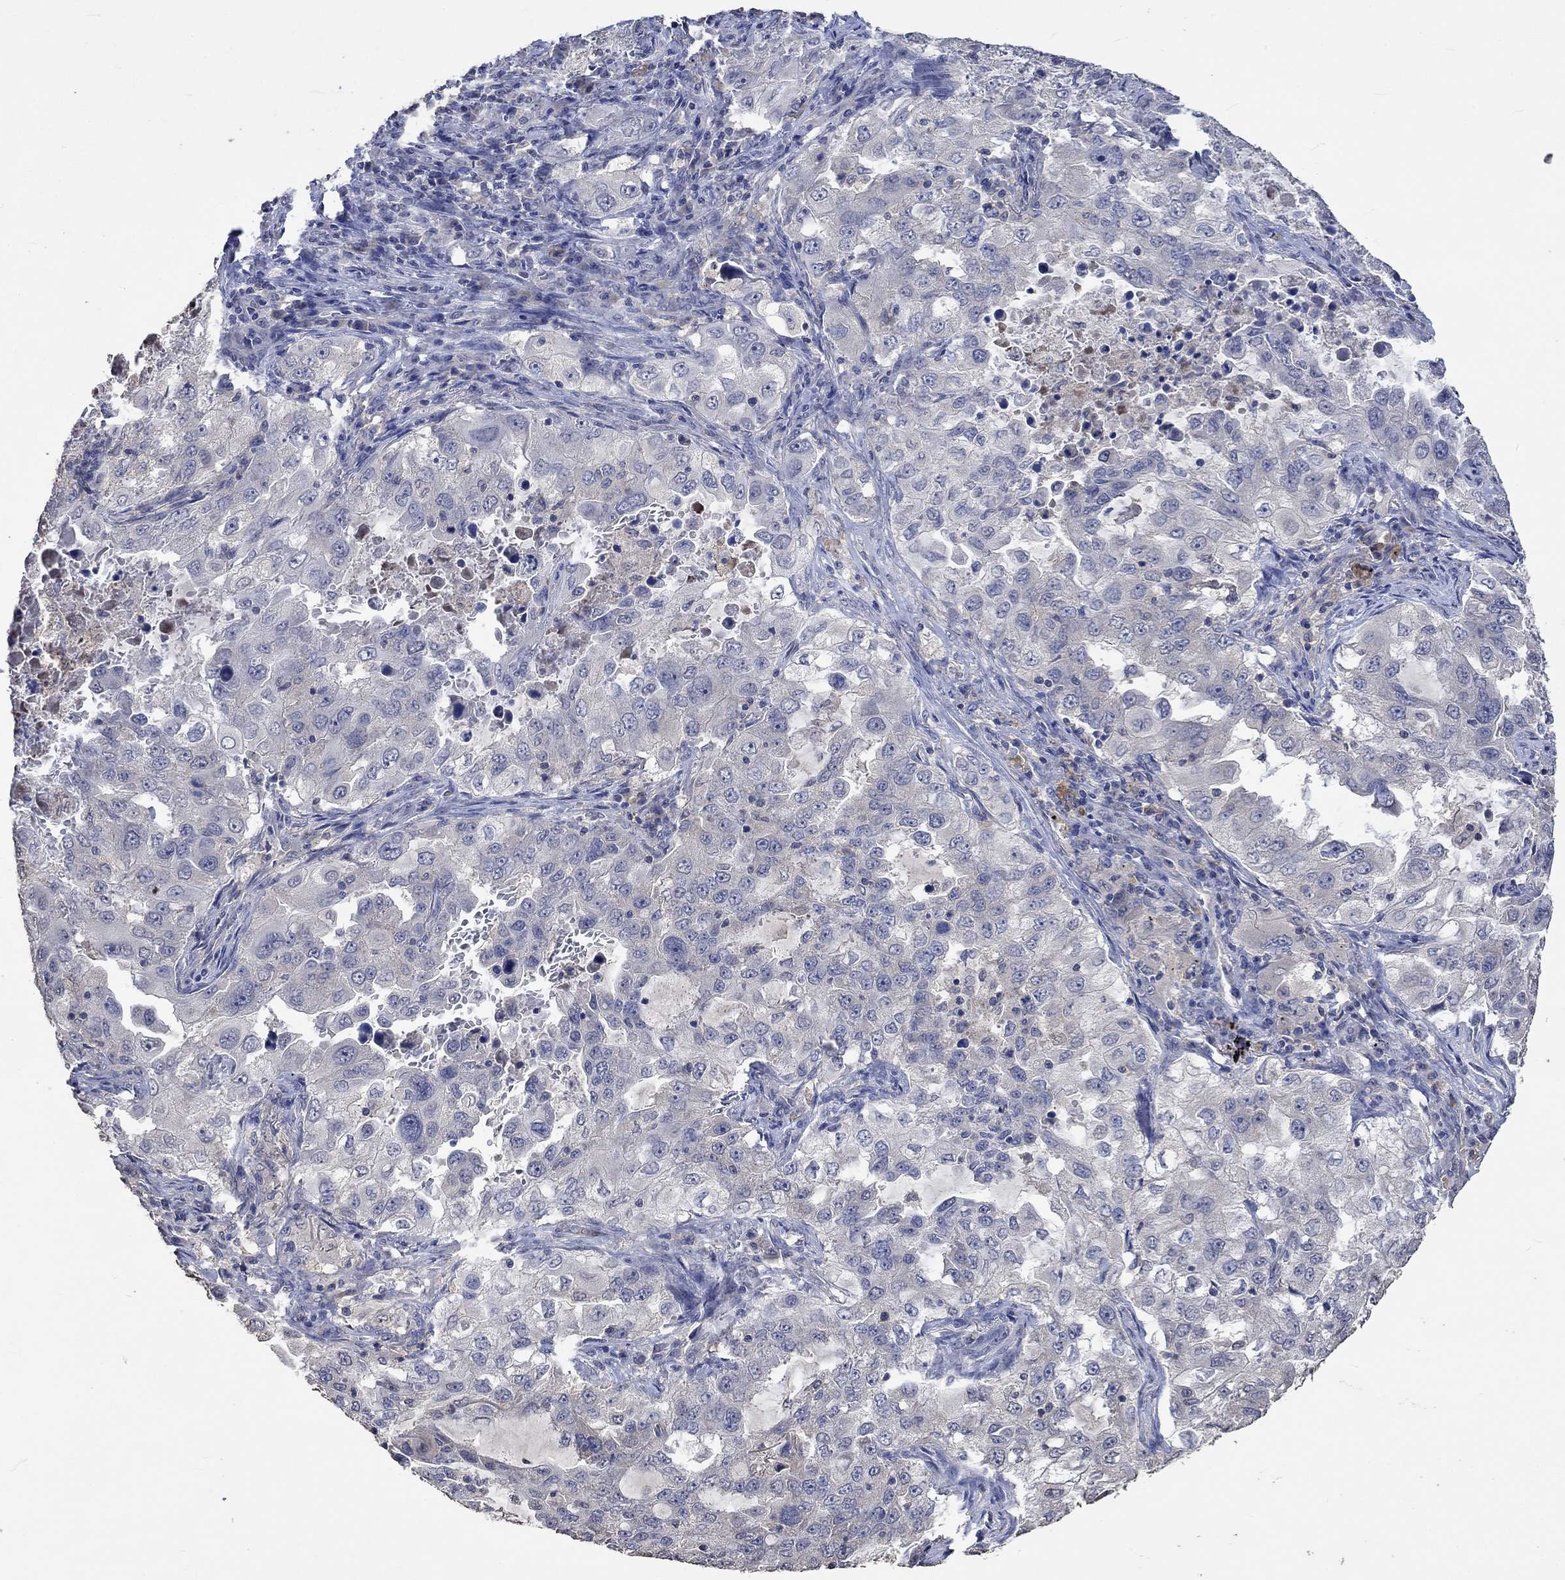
{"staining": {"intensity": "weak", "quantity": "<25%", "location": "cytoplasmic/membranous"}, "tissue": "lung cancer", "cell_type": "Tumor cells", "image_type": "cancer", "snomed": [{"axis": "morphology", "description": "Adenocarcinoma, NOS"}, {"axis": "topography", "description": "Lung"}], "caption": "DAB (3,3'-diaminobenzidine) immunohistochemical staining of lung cancer (adenocarcinoma) displays no significant staining in tumor cells. (DAB immunohistochemistry with hematoxylin counter stain).", "gene": "PTPN20", "patient": {"sex": "female", "age": 61}}